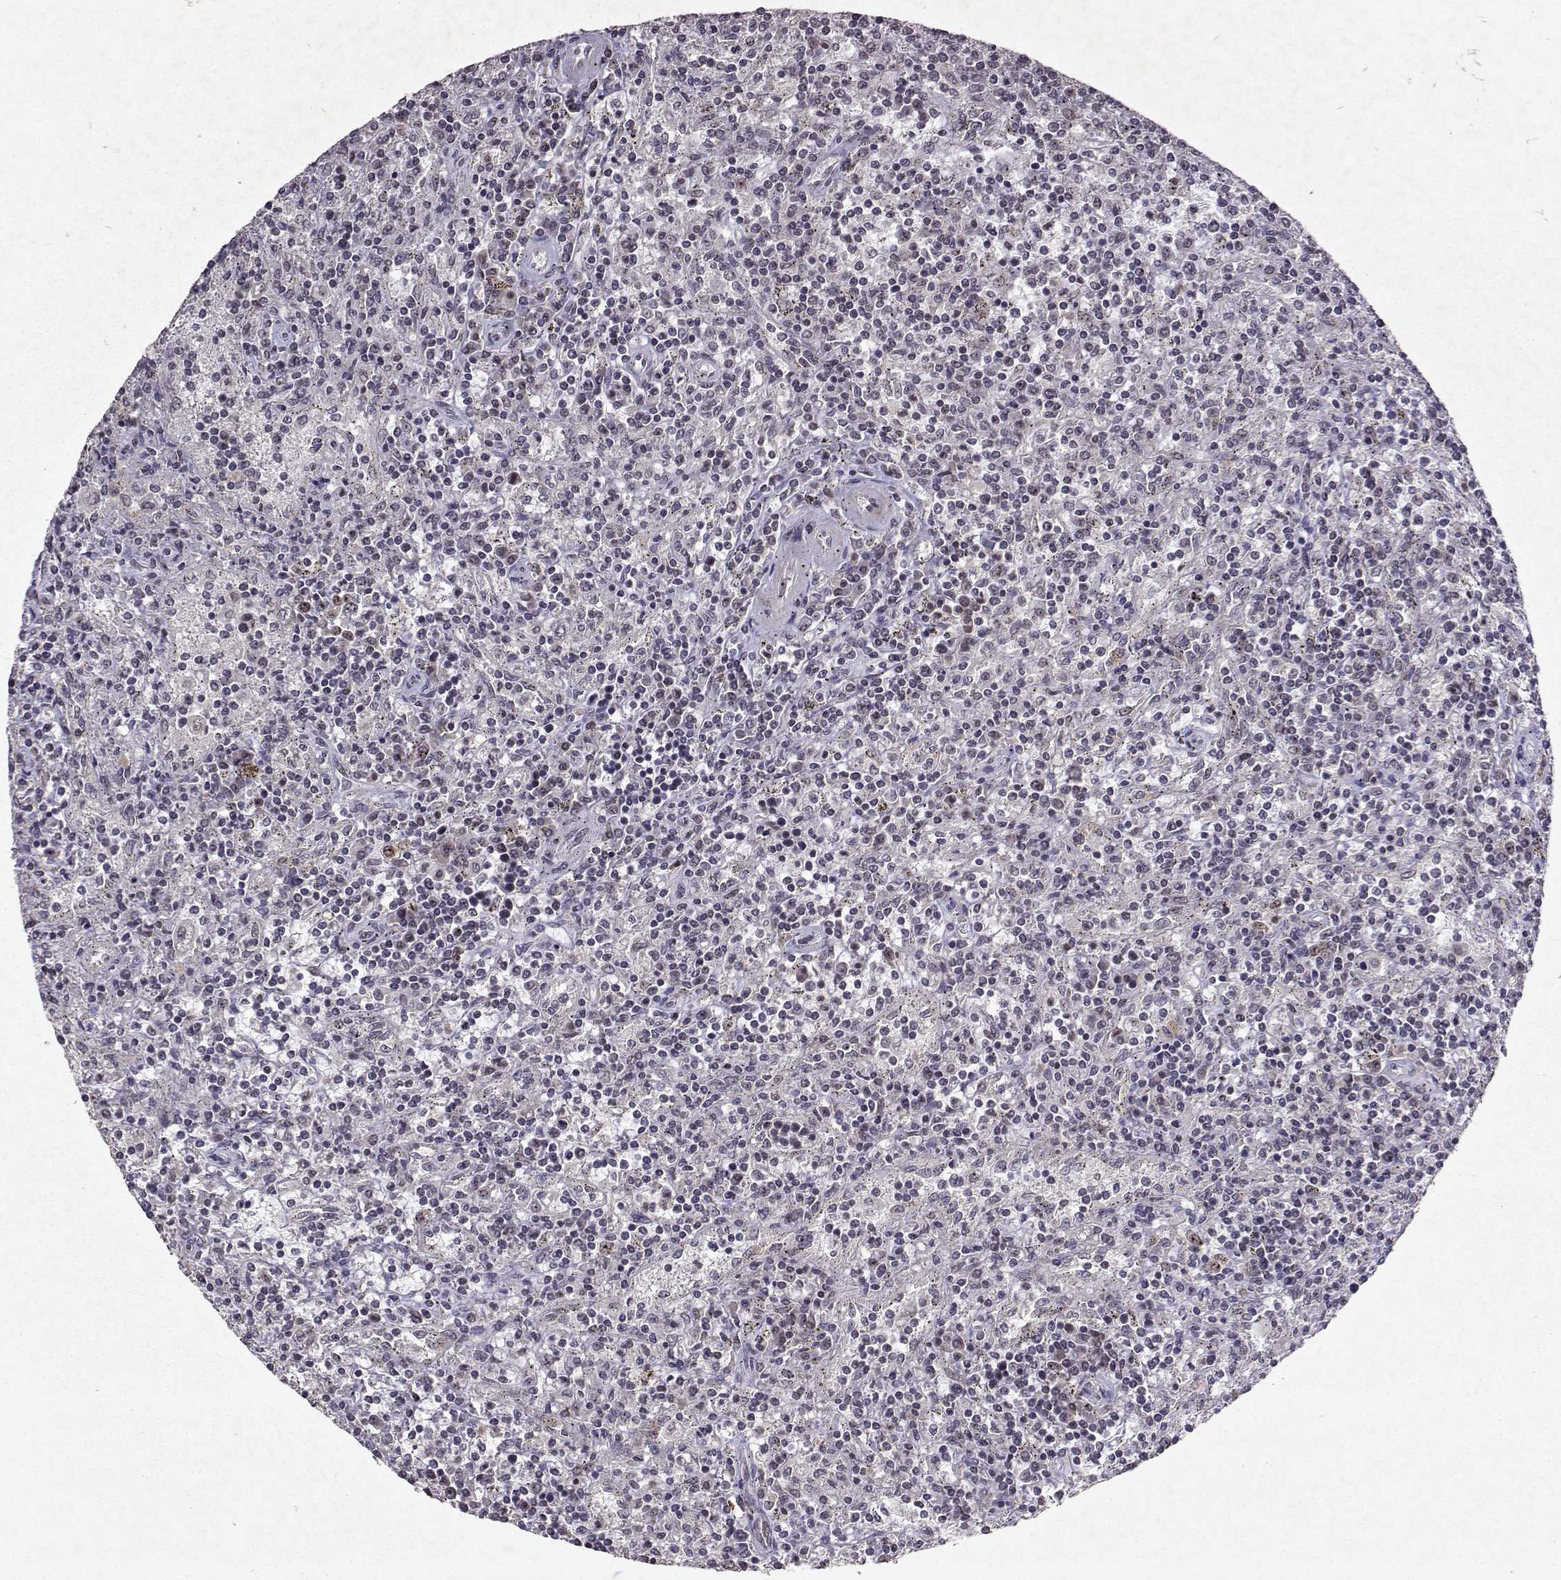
{"staining": {"intensity": "negative", "quantity": "none", "location": "none"}, "tissue": "lymphoma", "cell_type": "Tumor cells", "image_type": "cancer", "snomed": [{"axis": "morphology", "description": "Malignant lymphoma, non-Hodgkin's type, Low grade"}, {"axis": "topography", "description": "Spleen"}], "caption": "Immunohistochemical staining of low-grade malignant lymphoma, non-Hodgkin's type demonstrates no significant positivity in tumor cells.", "gene": "DDX56", "patient": {"sex": "male", "age": 62}}